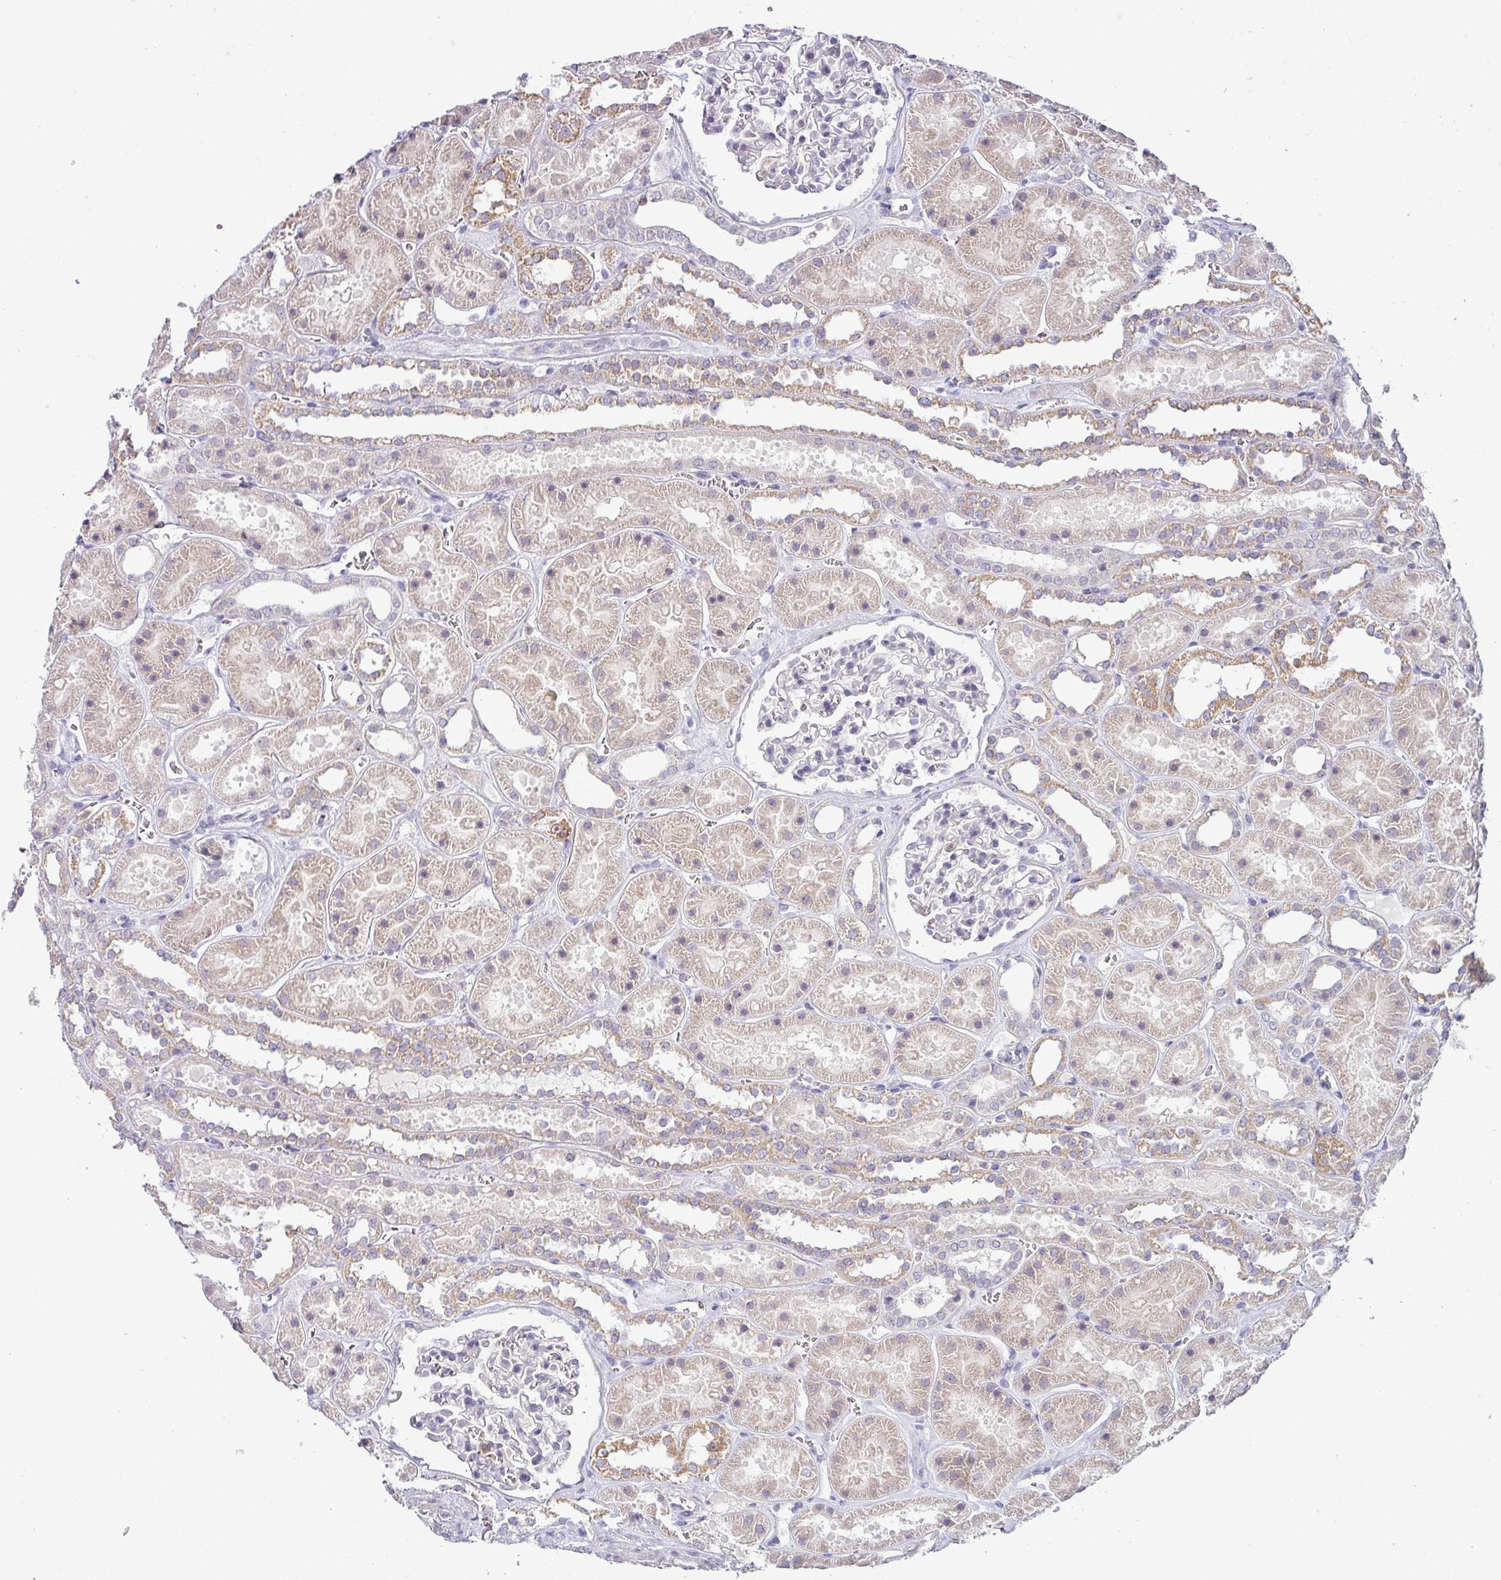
{"staining": {"intensity": "negative", "quantity": "none", "location": "none"}, "tissue": "kidney", "cell_type": "Cells in glomeruli", "image_type": "normal", "snomed": [{"axis": "morphology", "description": "Normal tissue, NOS"}, {"axis": "topography", "description": "Kidney"}], "caption": "A photomicrograph of human kidney is negative for staining in cells in glomeruli. (Brightfield microscopy of DAB (3,3'-diaminobenzidine) IHC at high magnification).", "gene": "HBEGF", "patient": {"sex": "female", "age": 41}}